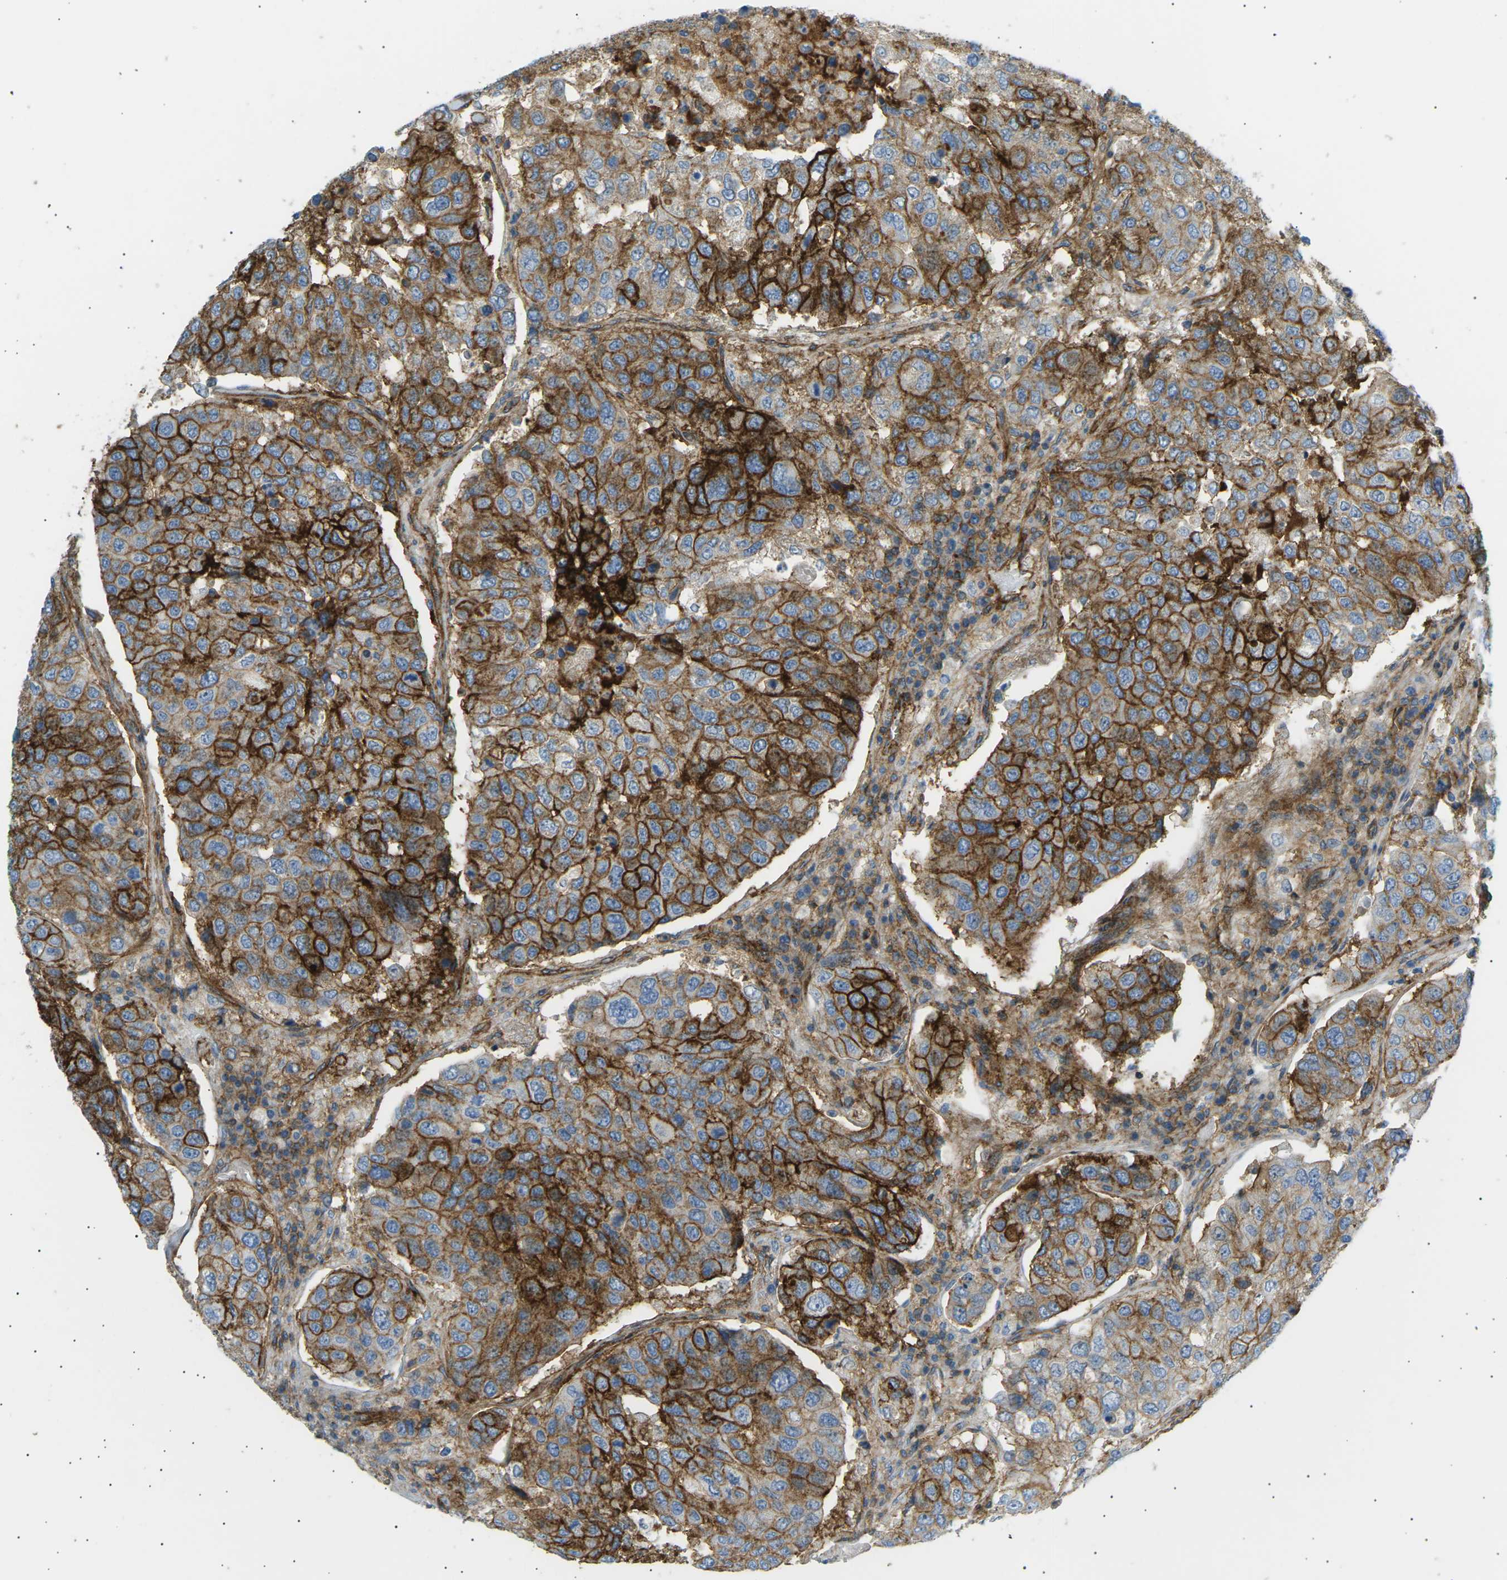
{"staining": {"intensity": "strong", "quantity": "25%-75%", "location": "cytoplasmic/membranous"}, "tissue": "urothelial cancer", "cell_type": "Tumor cells", "image_type": "cancer", "snomed": [{"axis": "morphology", "description": "Urothelial carcinoma, High grade"}, {"axis": "topography", "description": "Lymph node"}, {"axis": "topography", "description": "Urinary bladder"}], "caption": "Immunohistochemistry of human urothelial cancer reveals high levels of strong cytoplasmic/membranous expression in approximately 25%-75% of tumor cells. Nuclei are stained in blue.", "gene": "ATP2B4", "patient": {"sex": "male", "age": 51}}